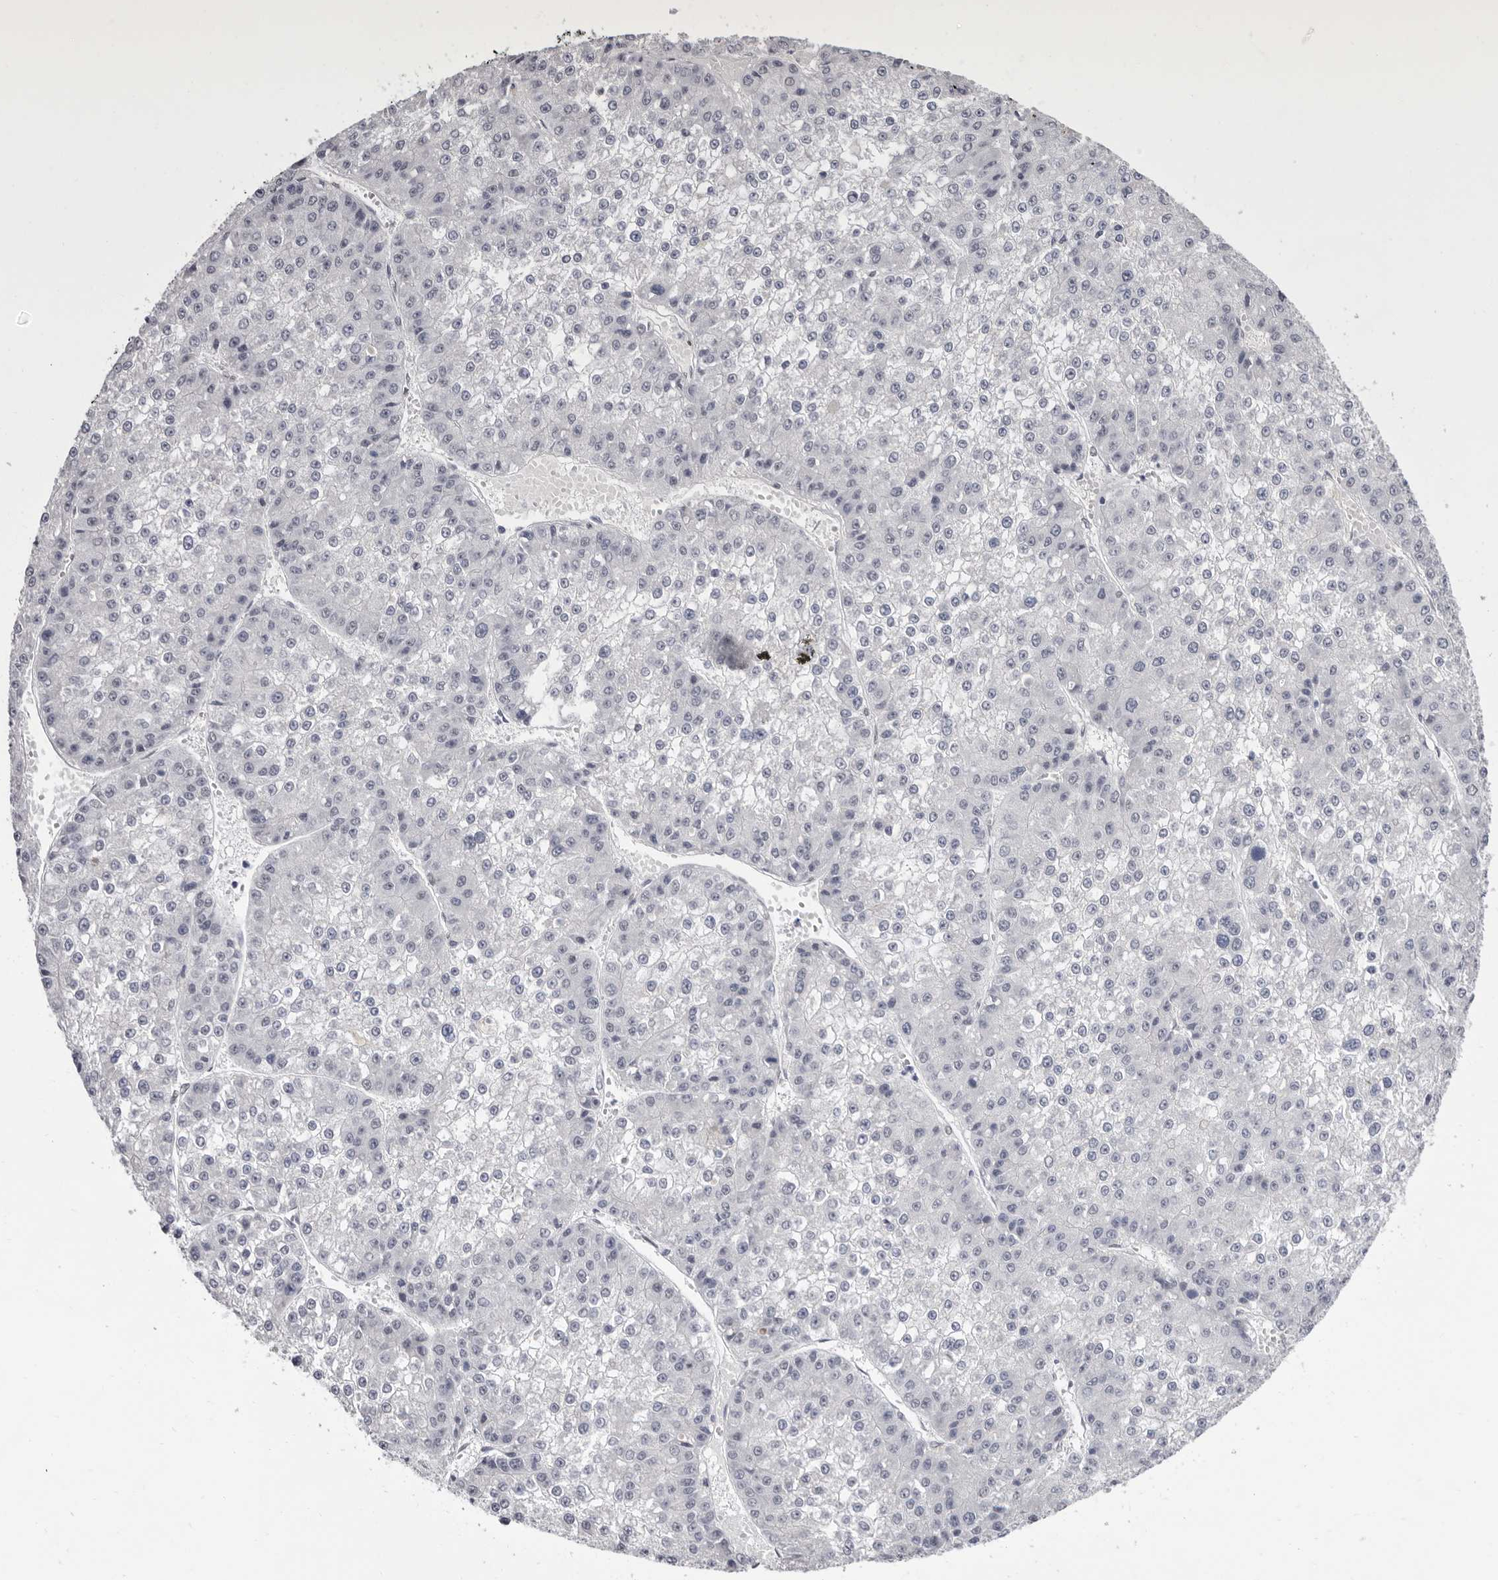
{"staining": {"intensity": "negative", "quantity": "none", "location": "none"}, "tissue": "liver cancer", "cell_type": "Tumor cells", "image_type": "cancer", "snomed": [{"axis": "morphology", "description": "Carcinoma, Hepatocellular, NOS"}, {"axis": "topography", "description": "Liver"}], "caption": "High power microscopy image of an immunohistochemistry photomicrograph of liver hepatocellular carcinoma, revealing no significant positivity in tumor cells.", "gene": "ZNF326", "patient": {"sex": "female", "age": 73}}